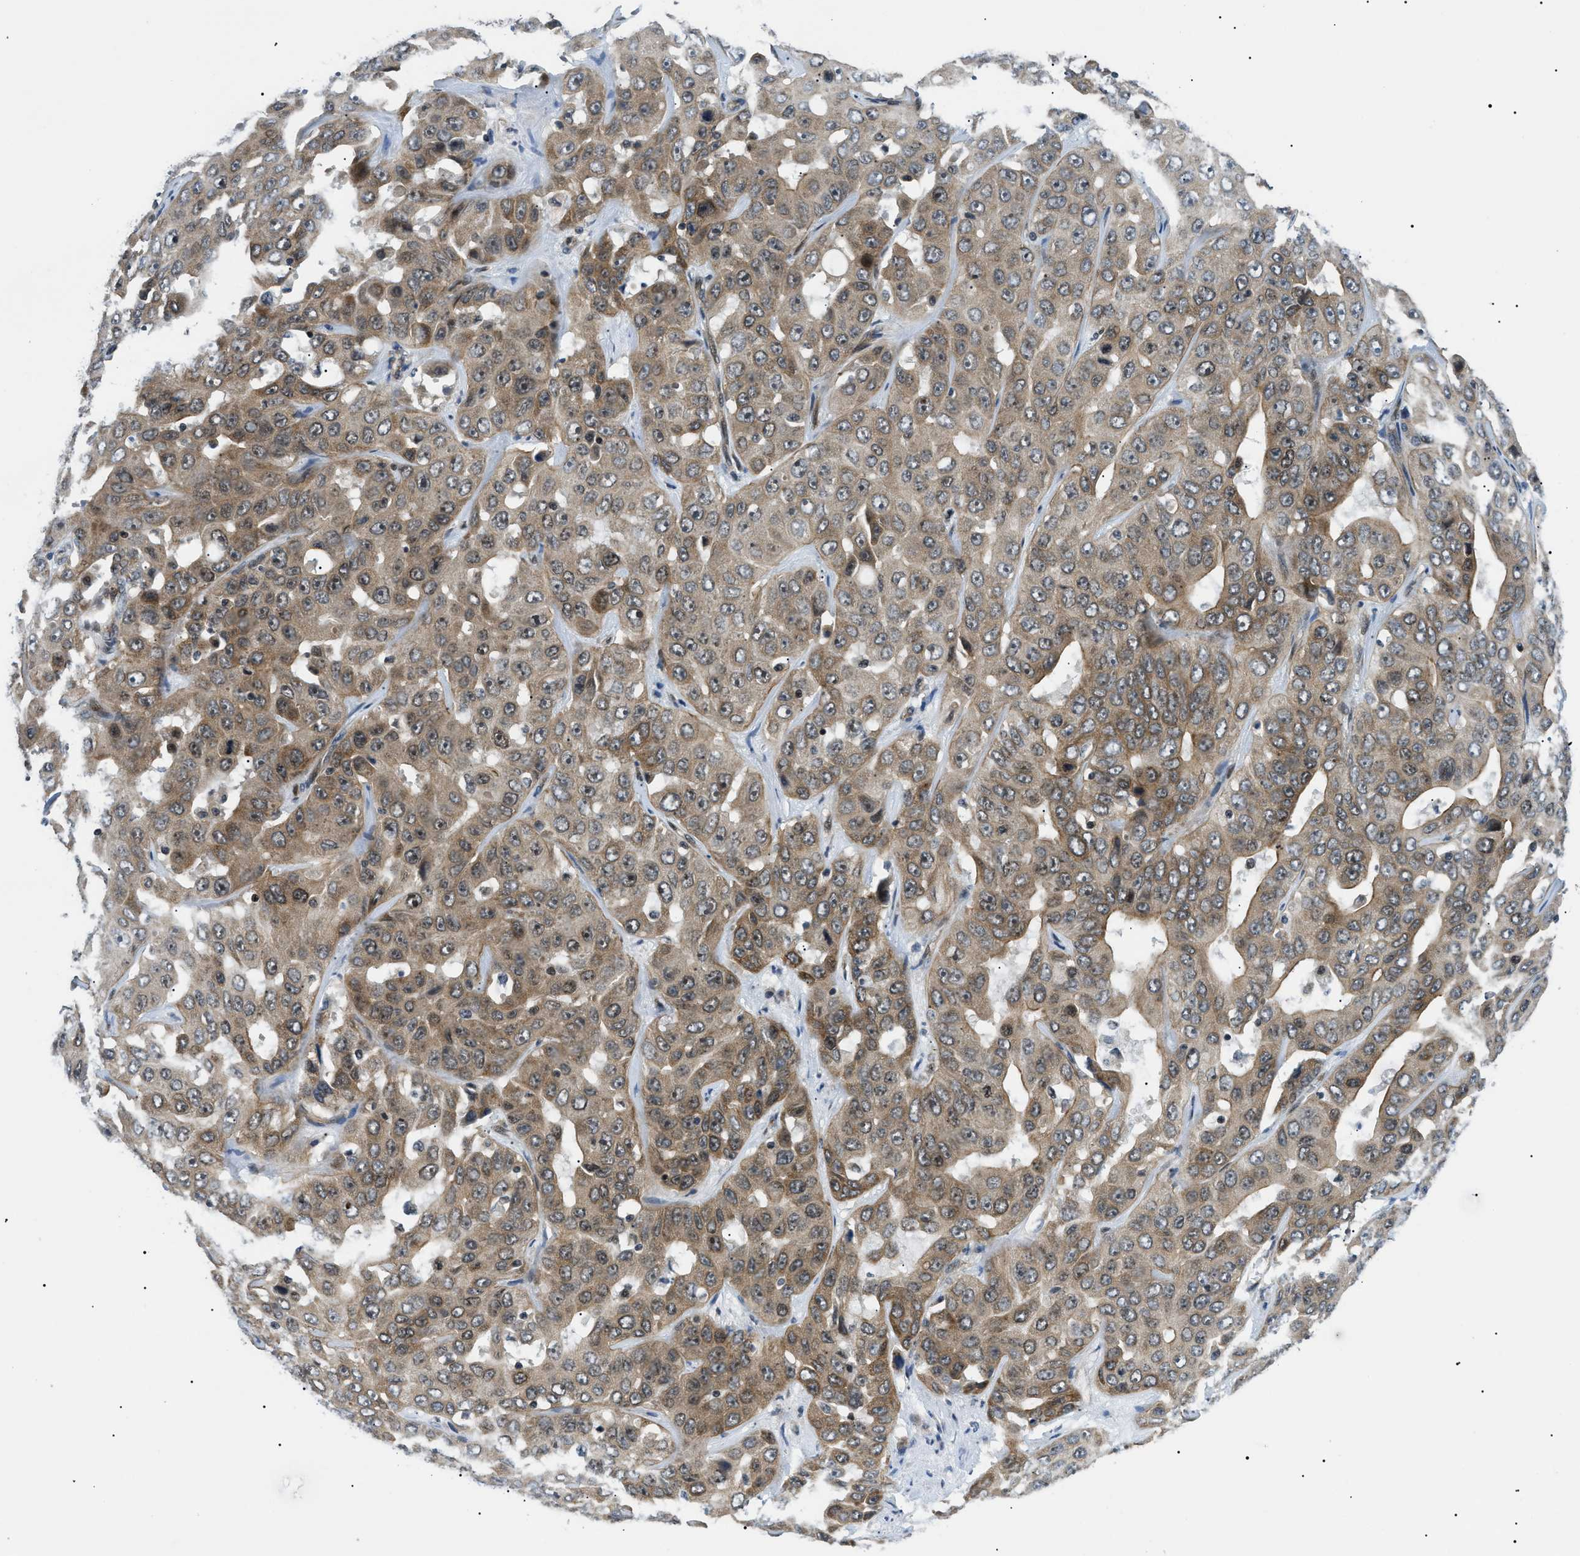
{"staining": {"intensity": "moderate", "quantity": ">75%", "location": "cytoplasmic/membranous,nuclear"}, "tissue": "liver cancer", "cell_type": "Tumor cells", "image_type": "cancer", "snomed": [{"axis": "morphology", "description": "Cholangiocarcinoma"}, {"axis": "topography", "description": "Liver"}], "caption": "Cholangiocarcinoma (liver) stained with IHC reveals moderate cytoplasmic/membranous and nuclear expression in approximately >75% of tumor cells. The protein of interest is shown in brown color, while the nuclei are stained blue.", "gene": "CWC25", "patient": {"sex": "female", "age": 52}}